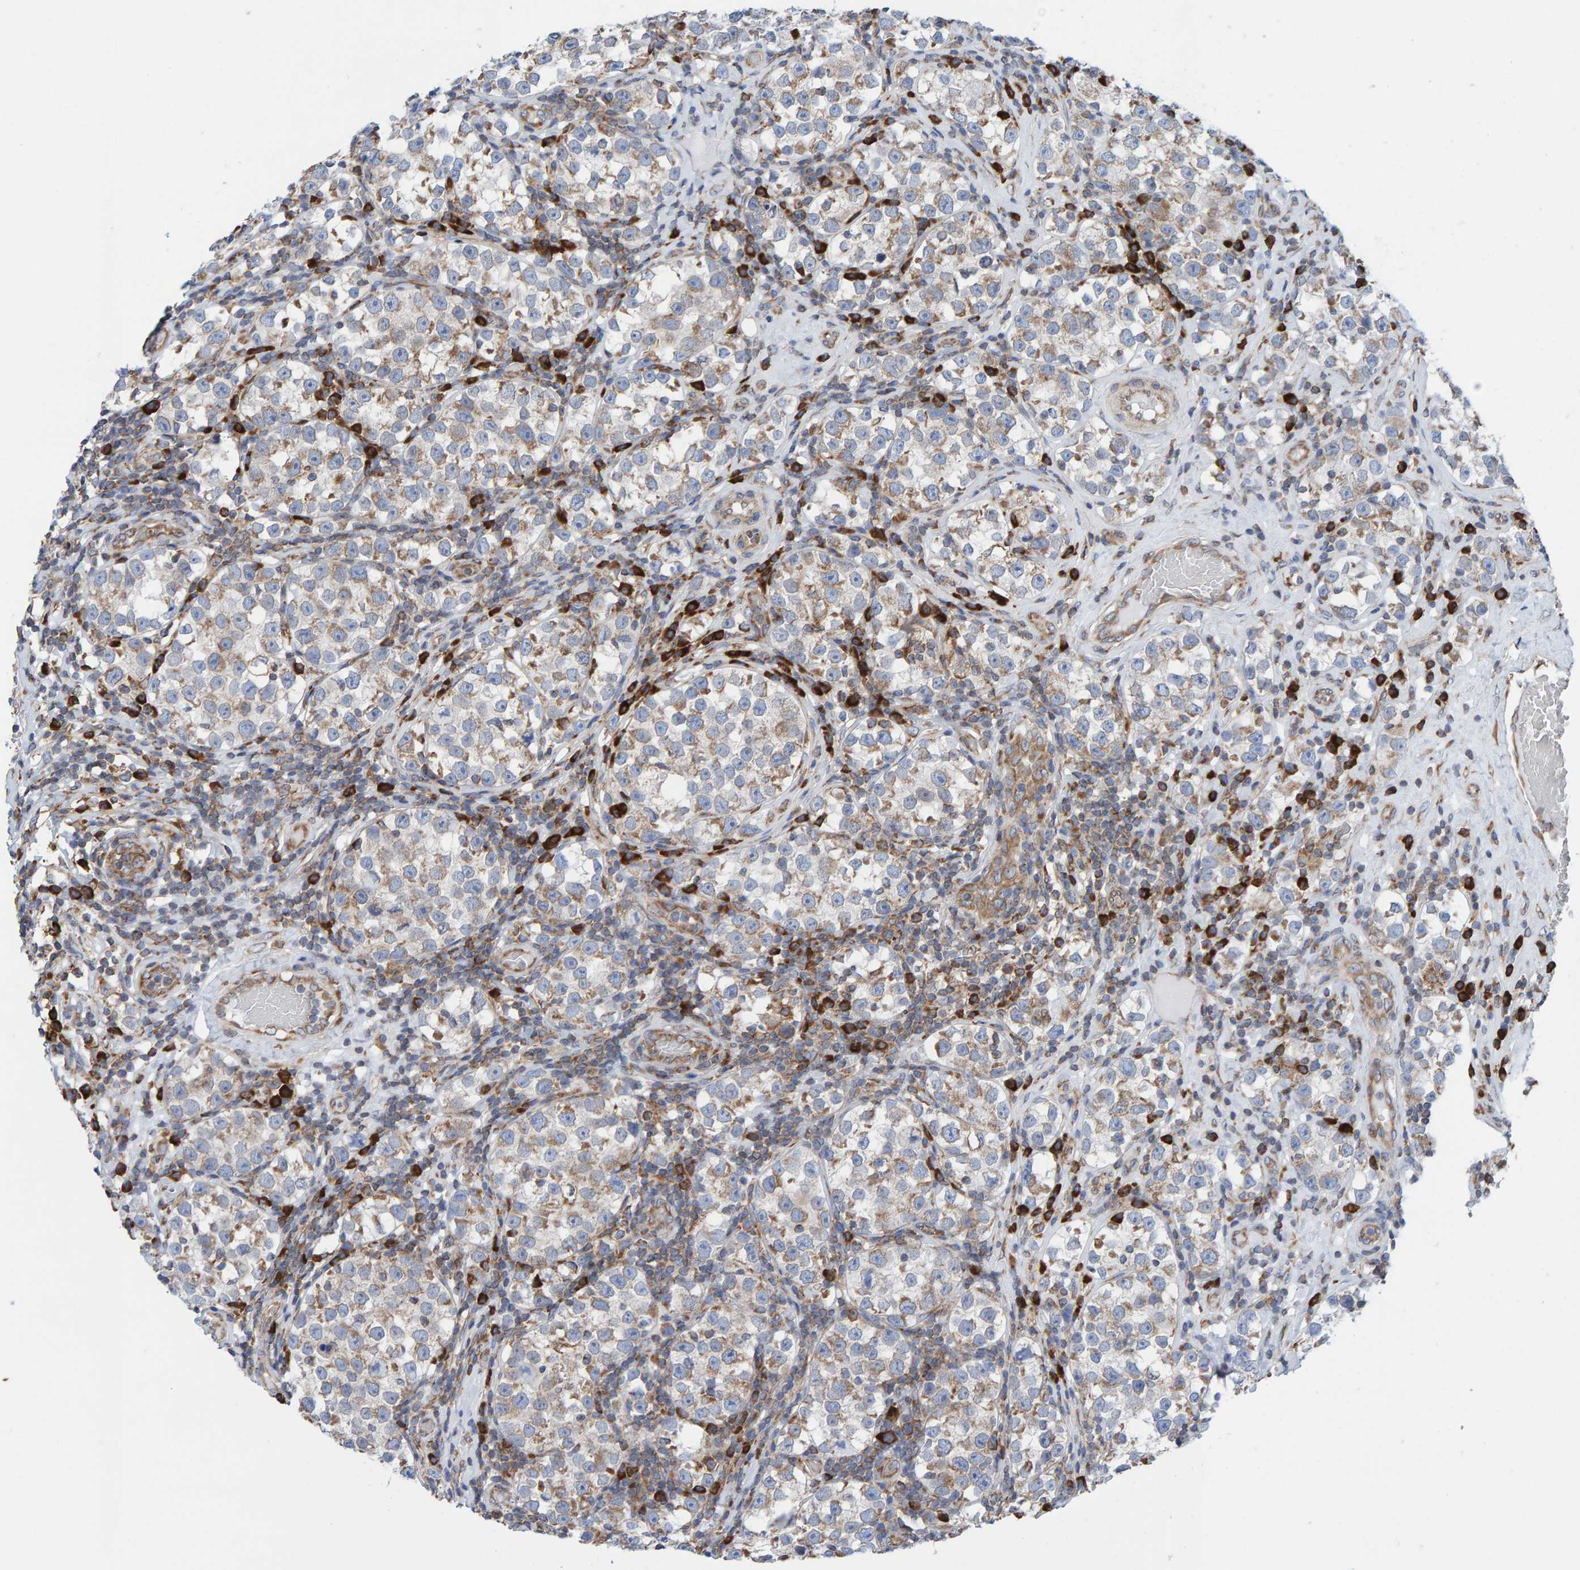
{"staining": {"intensity": "weak", "quantity": ">75%", "location": "cytoplasmic/membranous"}, "tissue": "testis cancer", "cell_type": "Tumor cells", "image_type": "cancer", "snomed": [{"axis": "morphology", "description": "Normal tissue, NOS"}, {"axis": "morphology", "description": "Seminoma, NOS"}, {"axis": "topography", "description": "Testis"}], "caption": "Immunohistochemistry (IHC) image of seminoma (testis) stained for a protein (brown), which displays low levels of weak cytoplasmic/membranous staining in about >75% of tumor cells.", "gene": "CDK5RAP3", "patient": {"sex": "male", "age": 43}}